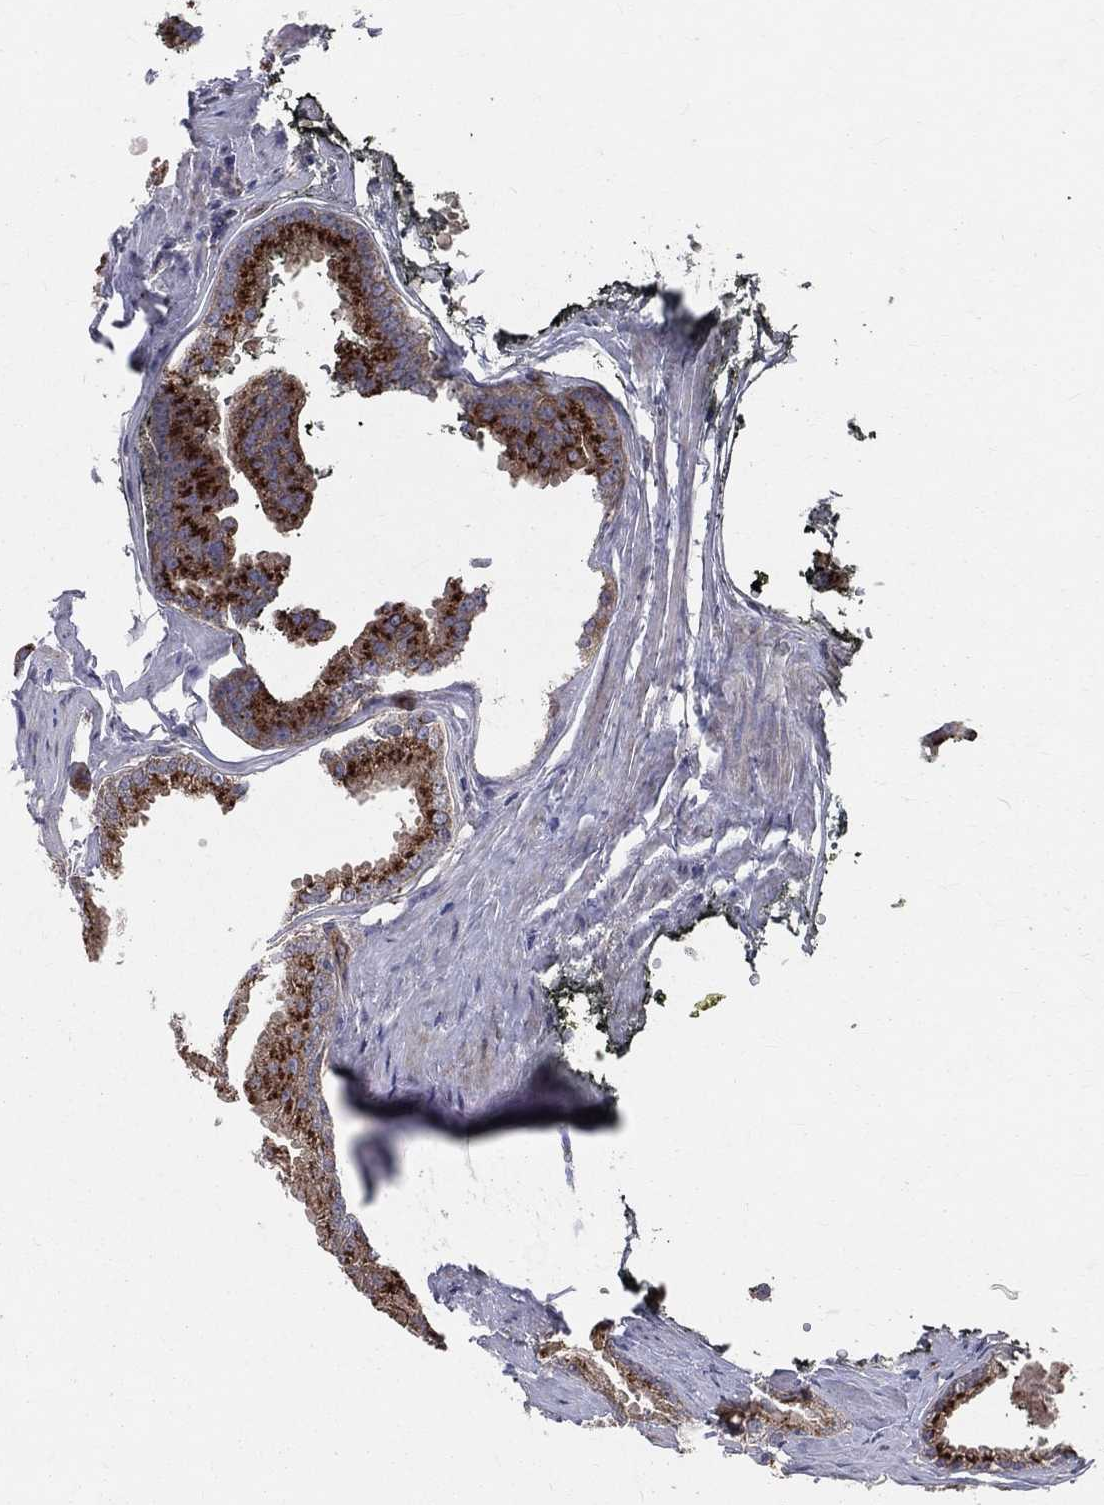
{"staining": {"intensity": "strong", "quantity": ">75%", "location": "cytoplasmic/membranous"}, "tissue": "prostate cancer", "cell_type": "Tumor cells", "image_type": "cancer", "snomed": [{"axis": "morphology", "description": "Adenocarcinoma, NOS"}, {"axis": "morphology", "description": "Adenocarcinoma, High grade"}, {"axis": "topography", "description": "Prostate"}], "caption": "A brown stain shows strong cytoplasmic/membranous expression of a protein in human prostate cancer (adenocarcinoma) tumor cells.", "gene": "ENTPD1", "patient": {"sex": "male", "age": 64}}